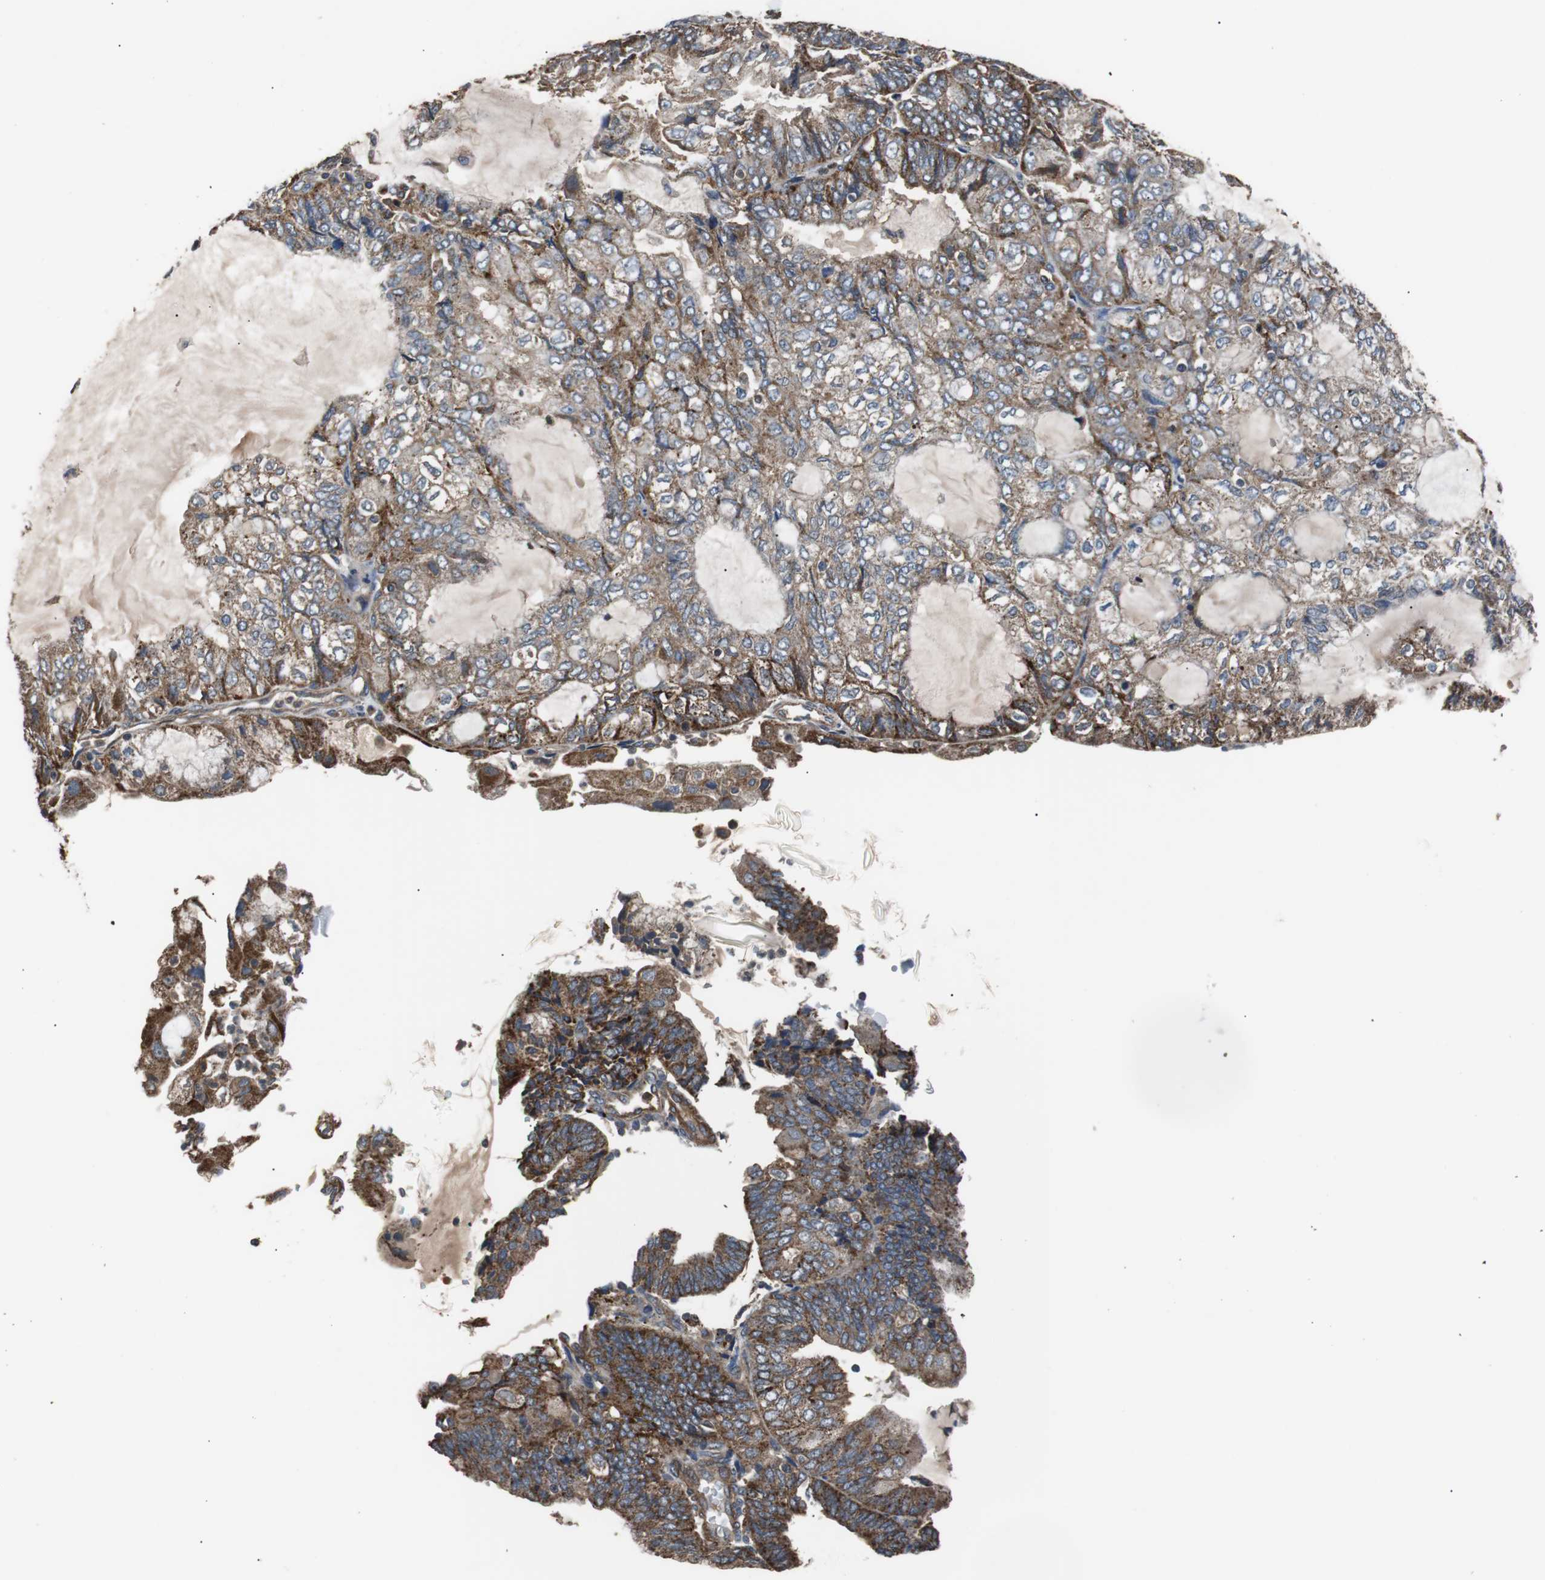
{"staining": {"intensity": "strong", "quantity": ">75%", "location": "cytoplasmic/membranous"}, "tissue": "endometrial cancer", "cell_type": "Tumor cells", "image_type": "cancer", "snomed": [{"axis": "morphology", "description": "Adenocarcinoma, NOS"}, {"axis": "topography", "description": "Endometrium"}], "caption": "Protein staining exhibits strong cytoplasmic/membranous expression in approximately >75% of tumor cells in endometrial cancer (adenocarcinoma). (DAB = brown stain, brightfield microscopy at high magnification).", "gene": "PITRM1", "patient": {"sex": "female", "age": 81}}